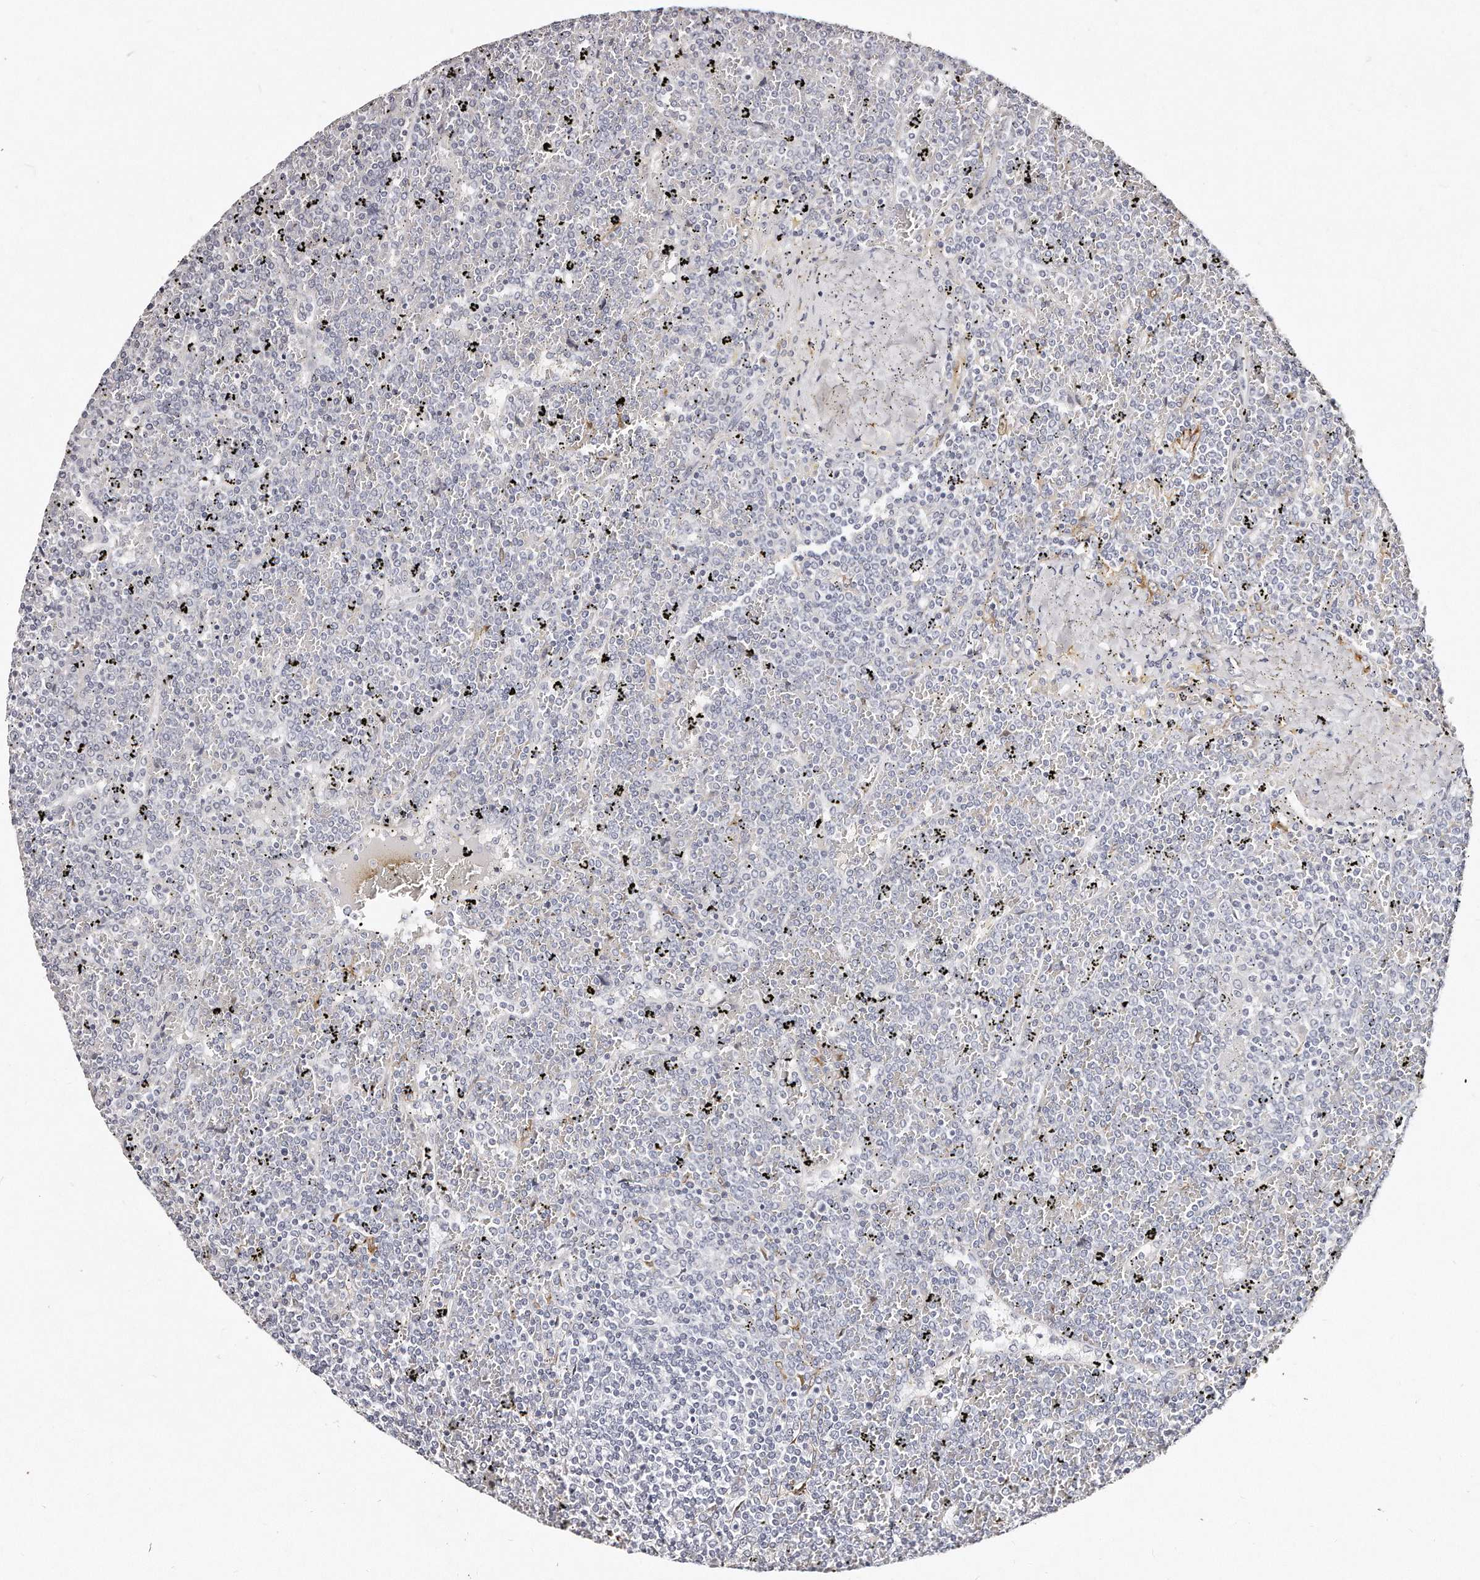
{"staining": {"intensity": "negative", "quantity": "none", "location": "none"}, "tissue": "lymphoma", "cell_type": "Tumor cells", "image_type": "cancer", "snomed": [{"axis": "morphology", "description": "Malignant lymphoma, non-Hodgkin's type, Low grade"}, {"axis": "topography", "description": "Spleen"}], "caption": "Malignant lymphoma, non-Hodgkin's type (low-grade) was stained to show a protein in brown. There is no significant expression in tumor cells.", "gene": "LMOD1", "patient": {"sex": "female", "age": 19}}